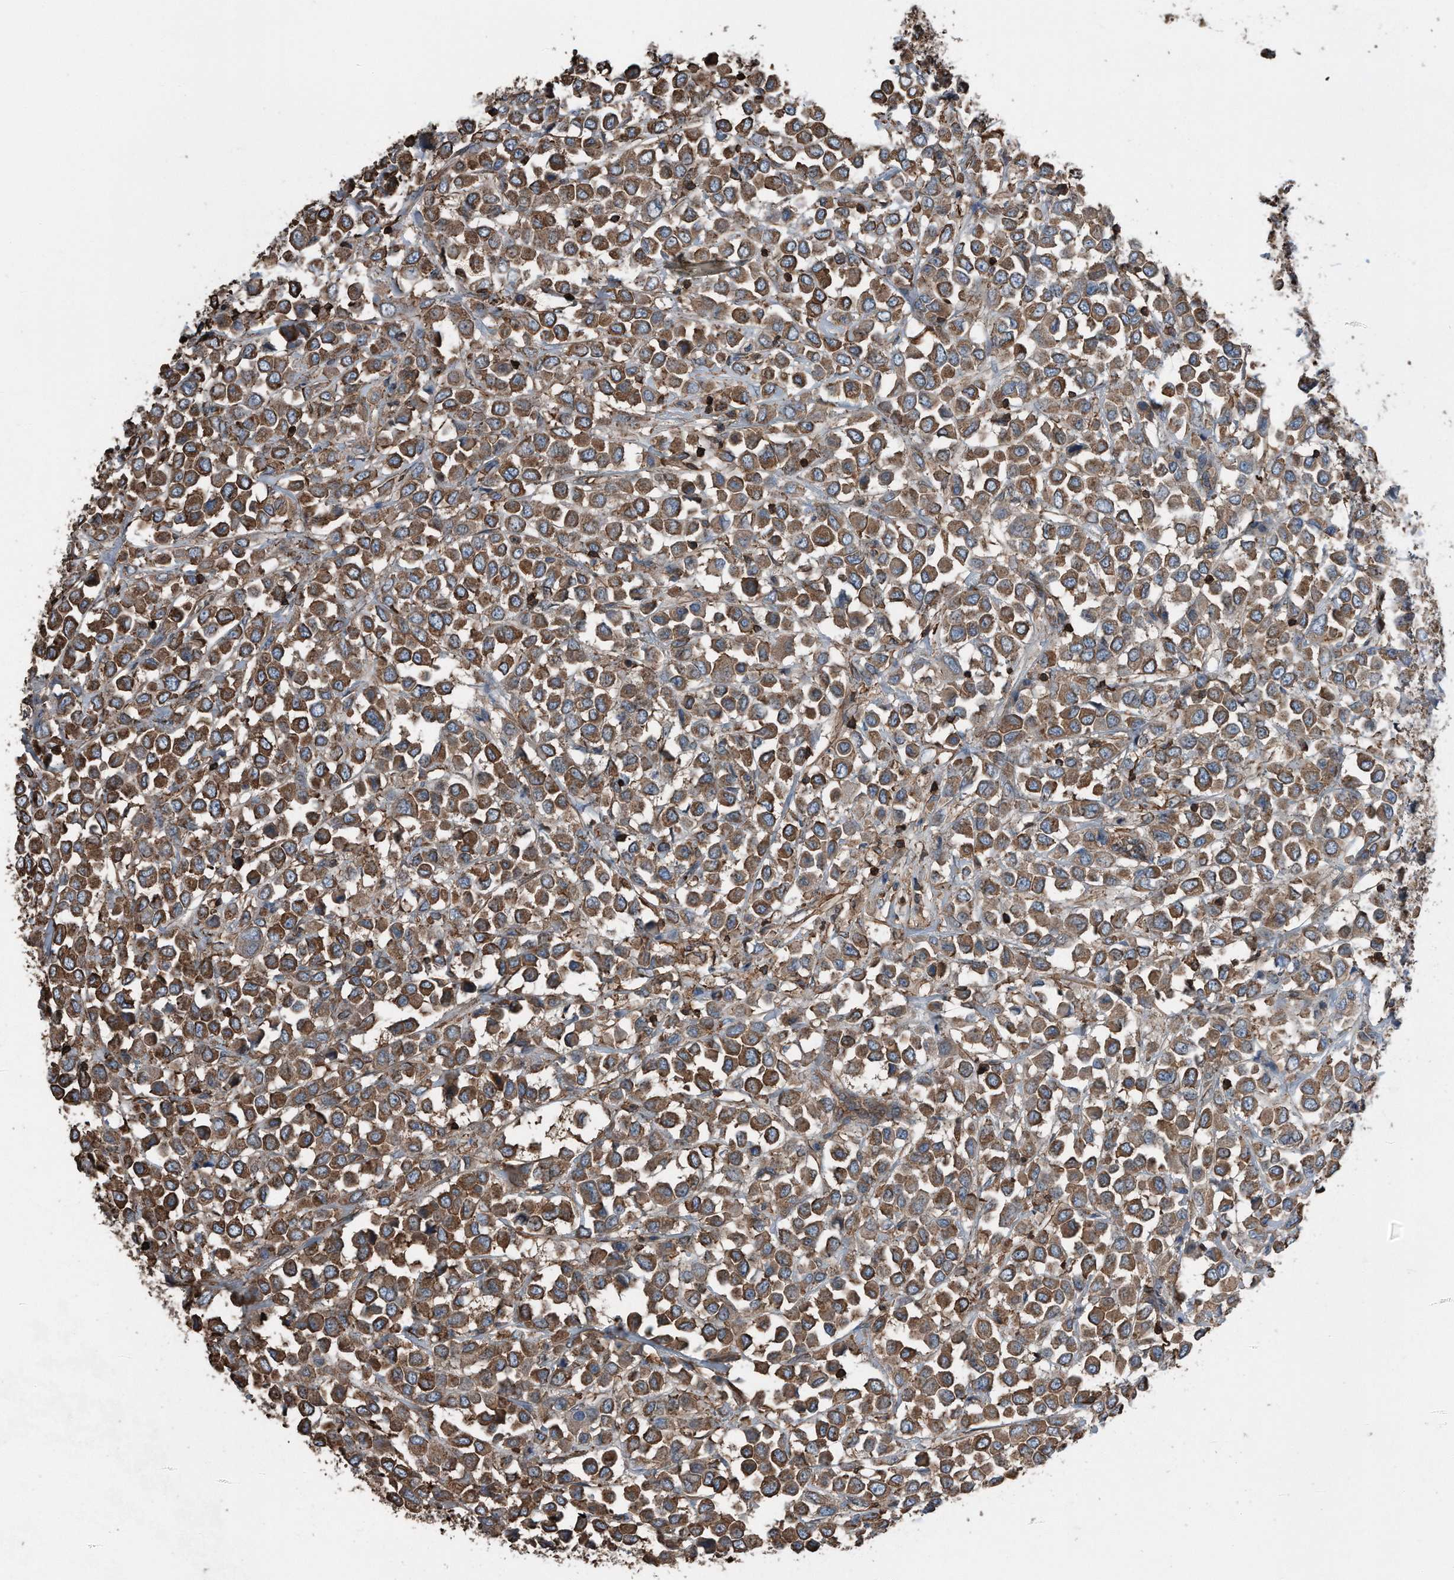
{"staining": {"intensity": "moderate", "quantity": ">75%", "location": "cytoplasmic/membranous"}, "tissue": "breast cancer", "cell_type": "Tumor cells", "image_type": "cancer", "snomed": [{"axis": "morphology", "description": "Duct carcinoma"}, {"axis": "topography", "description": "Breast"}], "caption": "There is medium levels of moderate cytoplasmic/membranous expression in tumor cells of infiltrating ductal carcinoma (breast), as demonstrated by immunohistochemical staining (brown color).", "gene": "RSPO3", "patient": {"sex": "female", "age": 61}}